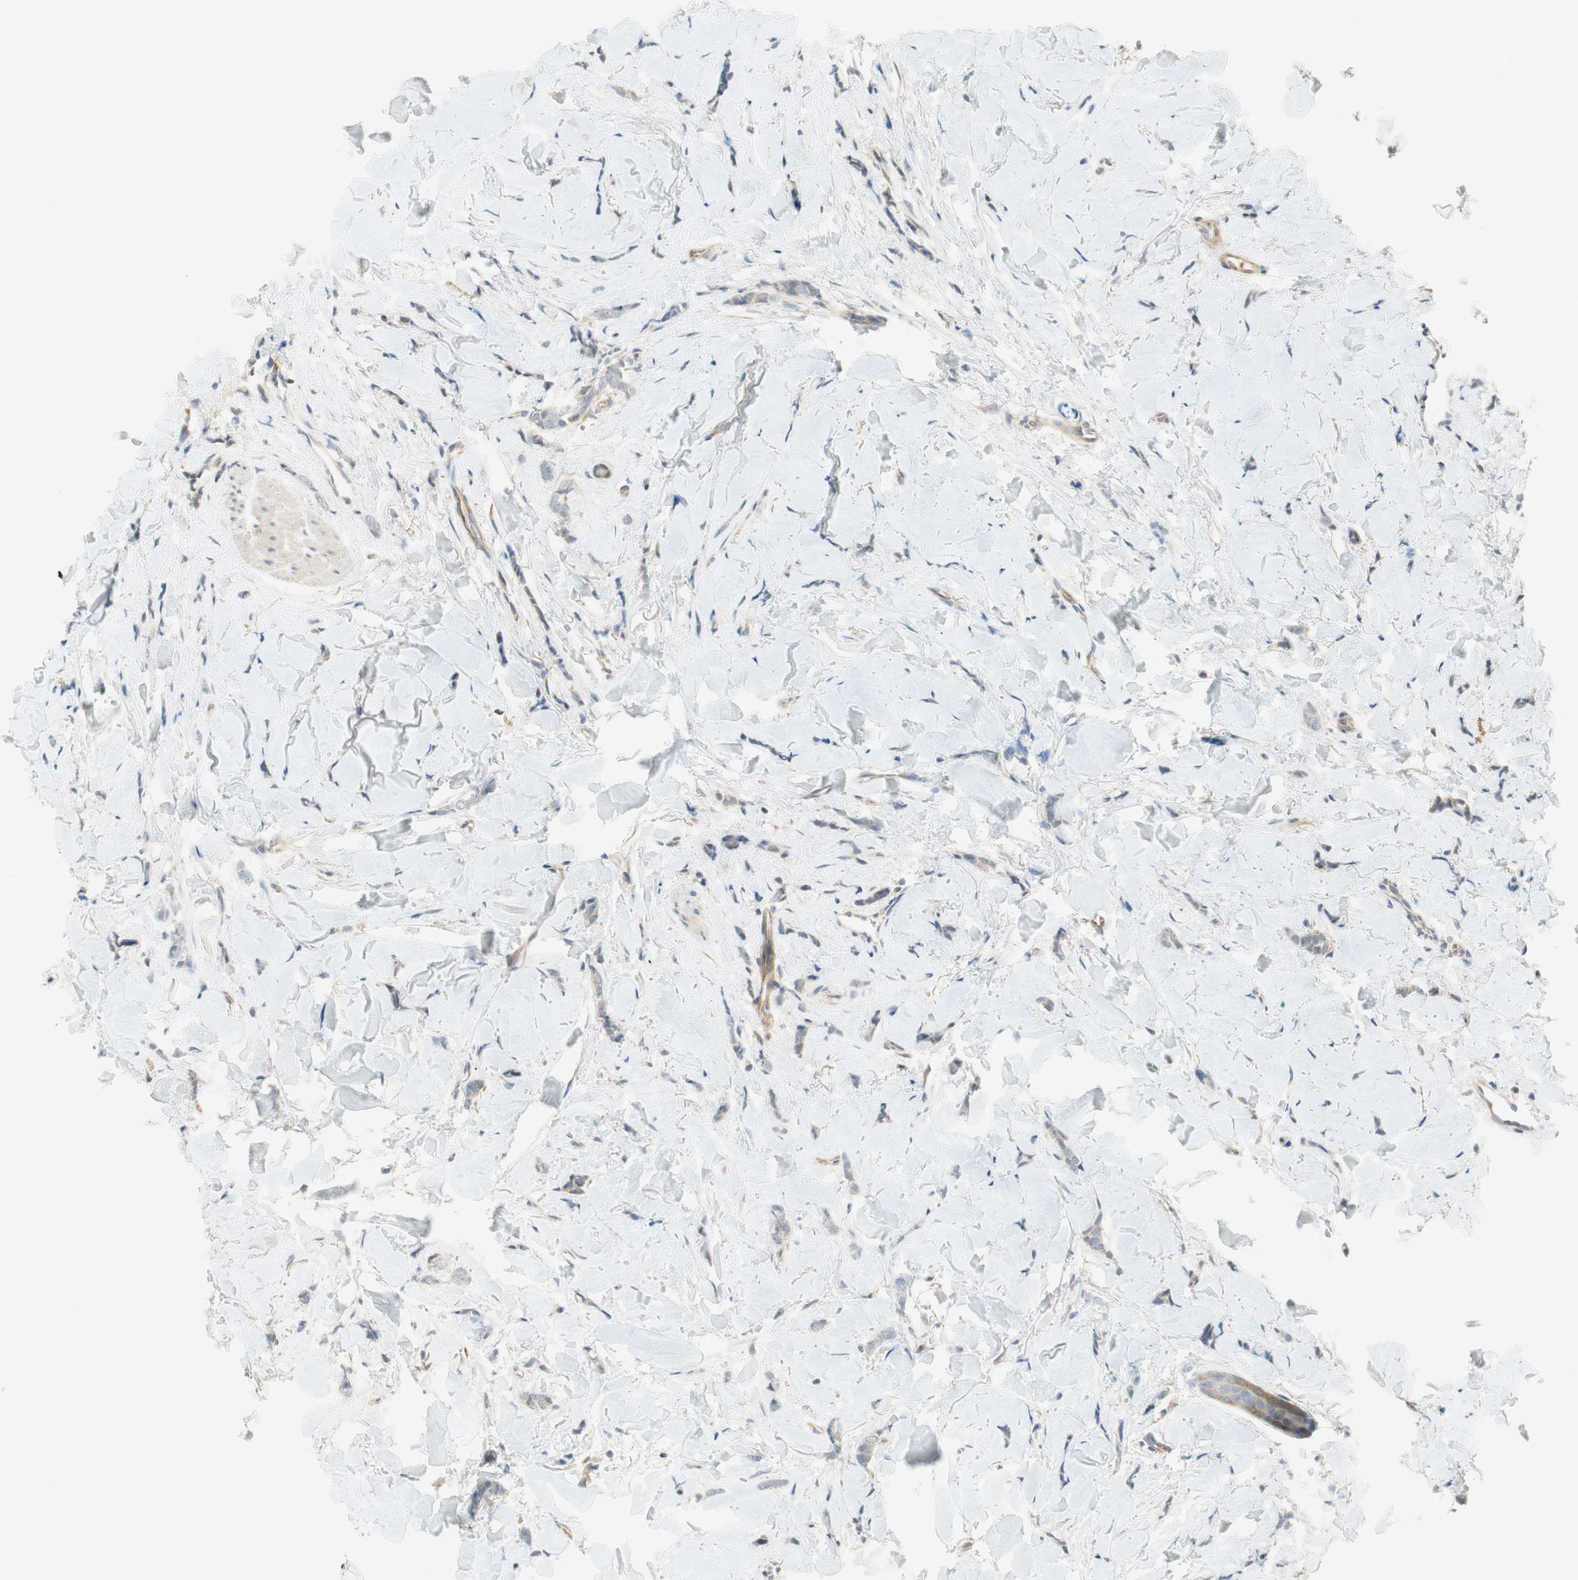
{"staining": {"intensity": "negative", "quantity": "none", "location": "none"}, "tissue": "breast cancer", "cell_type": "Tumor cells", "image_type": "cancer", "snomed": [{"axis": "morphology", "description": "Lobular carcinoma"}, {"axis": "topography", "description": "Skin"}, {"axis": "topography", "description": "Breast"}], "caption": "The histopathology image reveals no significant expression in tumor cells of breast cancer.", "gene": "STON1-GTF2A1L", "patient": {"sex": "female", "age": 46}}